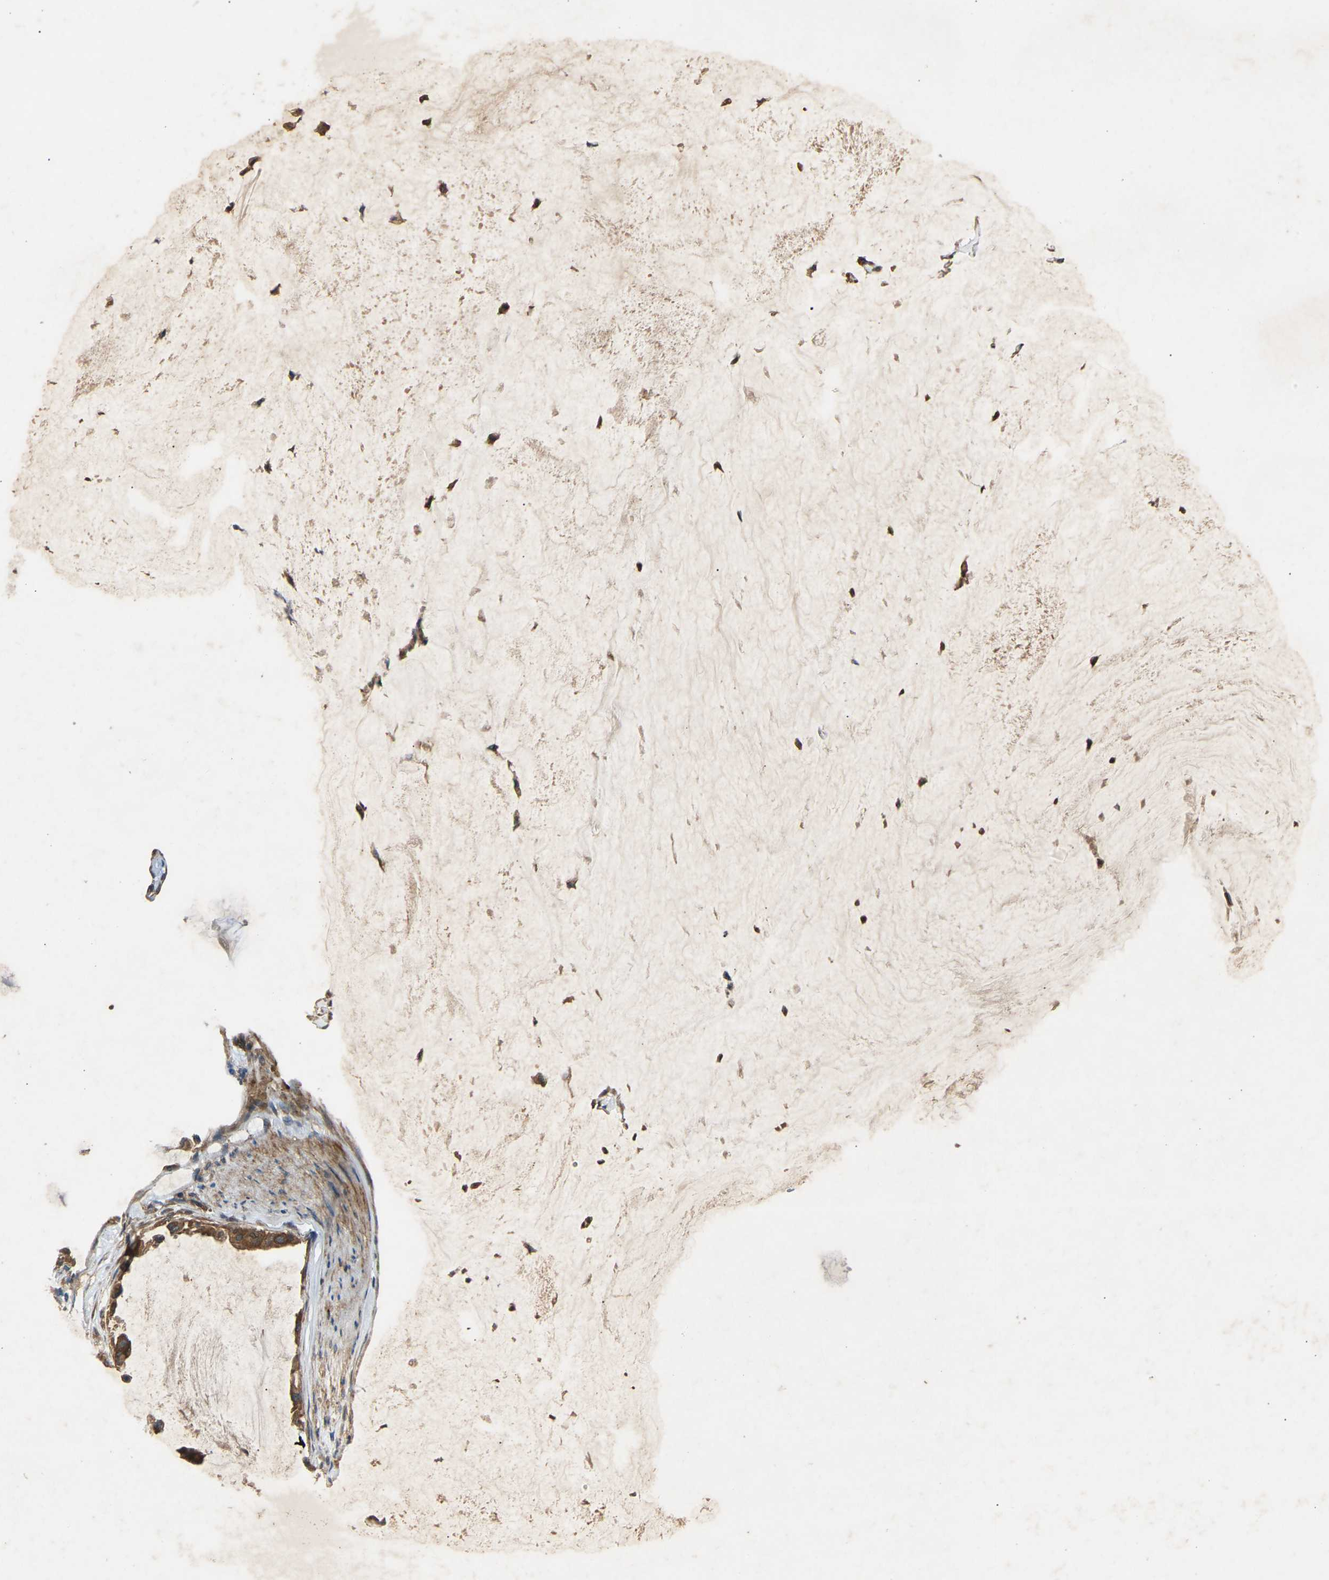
{"staining": {"intensity": "moderate", "quantity": ">75%", "location": "cytoplasmic/membranous"}, "tissue": "pancreatic cancer", "cell_type": "Tumor cells", "image_type": "cancer", "snomed": [{"axis": "morphology", "description": "Adenocarcinoma, NOS"}, {"axis": "topography", "description": "Pancreas"}], "caption": "The immunohistochemical stain labels moderate cytoplasmic/membranous expression in tumor cells of pancreatic cancer tissue.", "gene": "GAS2L1", "patient": {"sex": "male", "age": 41}}